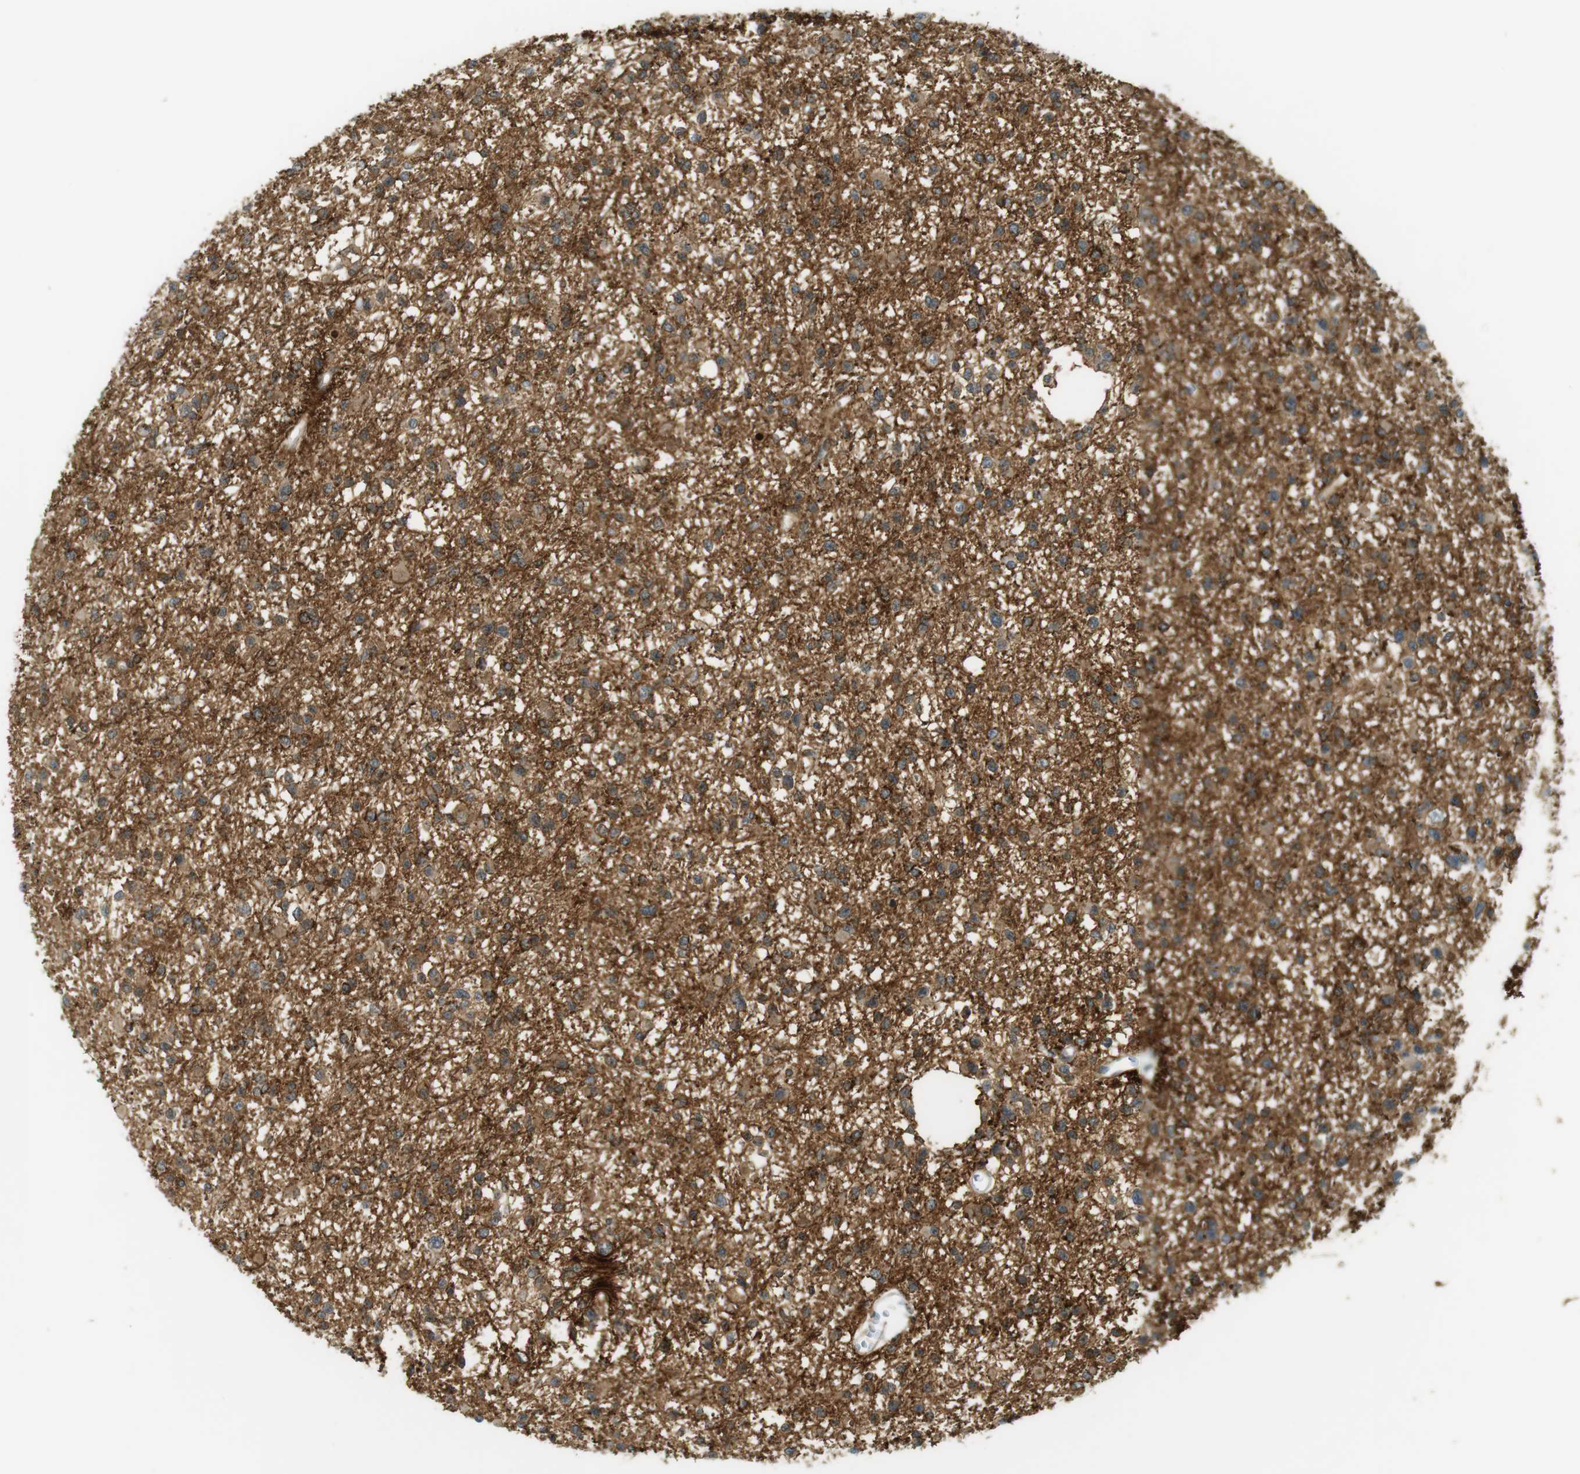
{"staining": {"intensity": "moderate", "quantity": ">75%", "location": "cytoplasmic/membranous"}, "tissue": "glioma", "cell_type": "Tumor cells", "image_type": "cancer", "snomed": [{"axis": "morphology", "description": "Glioma, malignant, Low grade"}, {"axis": "topography", "description": "Brain"}], "caption": "High-magnification brightfield microscopy of glioma stained with DAB (brown) and counterstained with hematoxylin (blue). tumor cells exhibit moderate cytoplasmic/membranous staining is identified in about>75% of cells. Nuclei are stained in blue.", "gene": "SIRPA", "patient": {"sex": "female", "age": 22}}